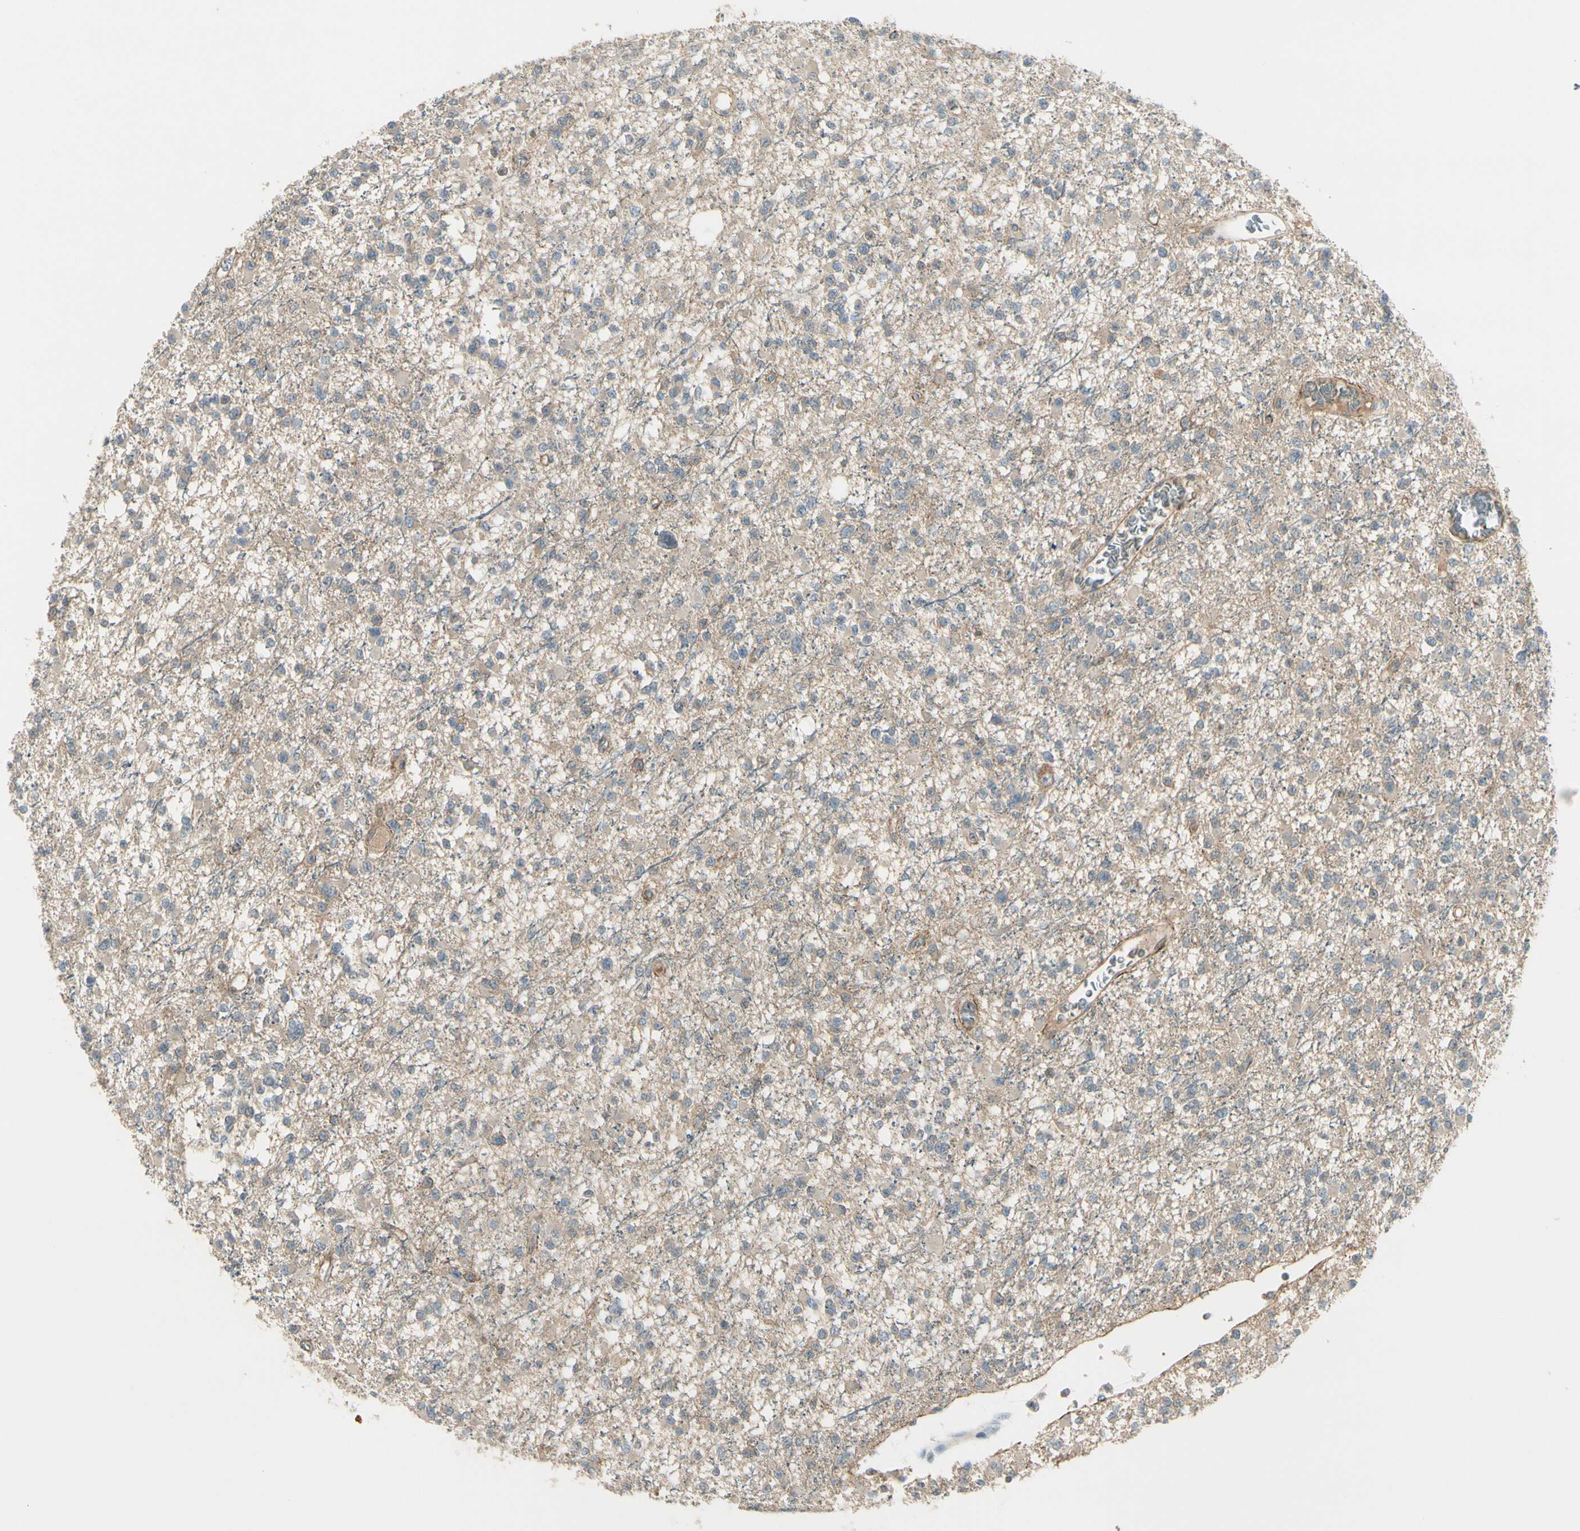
{"staining": {"intensity": "weak", "quantity": "<25%", "location": "cytoplasmic/membranous"}, "tissue": "glioma", "cell_type": "Tumor cells", "image_type": "cancer", "snomed": [{"axis": "morphology", "description": "Glioma, malignant, Low grade"}, {"axis": "topography", "description": "Brain"}], "caption": "This is an IHC micrograph of glioma. There is no positivity in tumor cells.", "gene": "PPP3CB", "patient": {"sex": "female", "age": 22}}